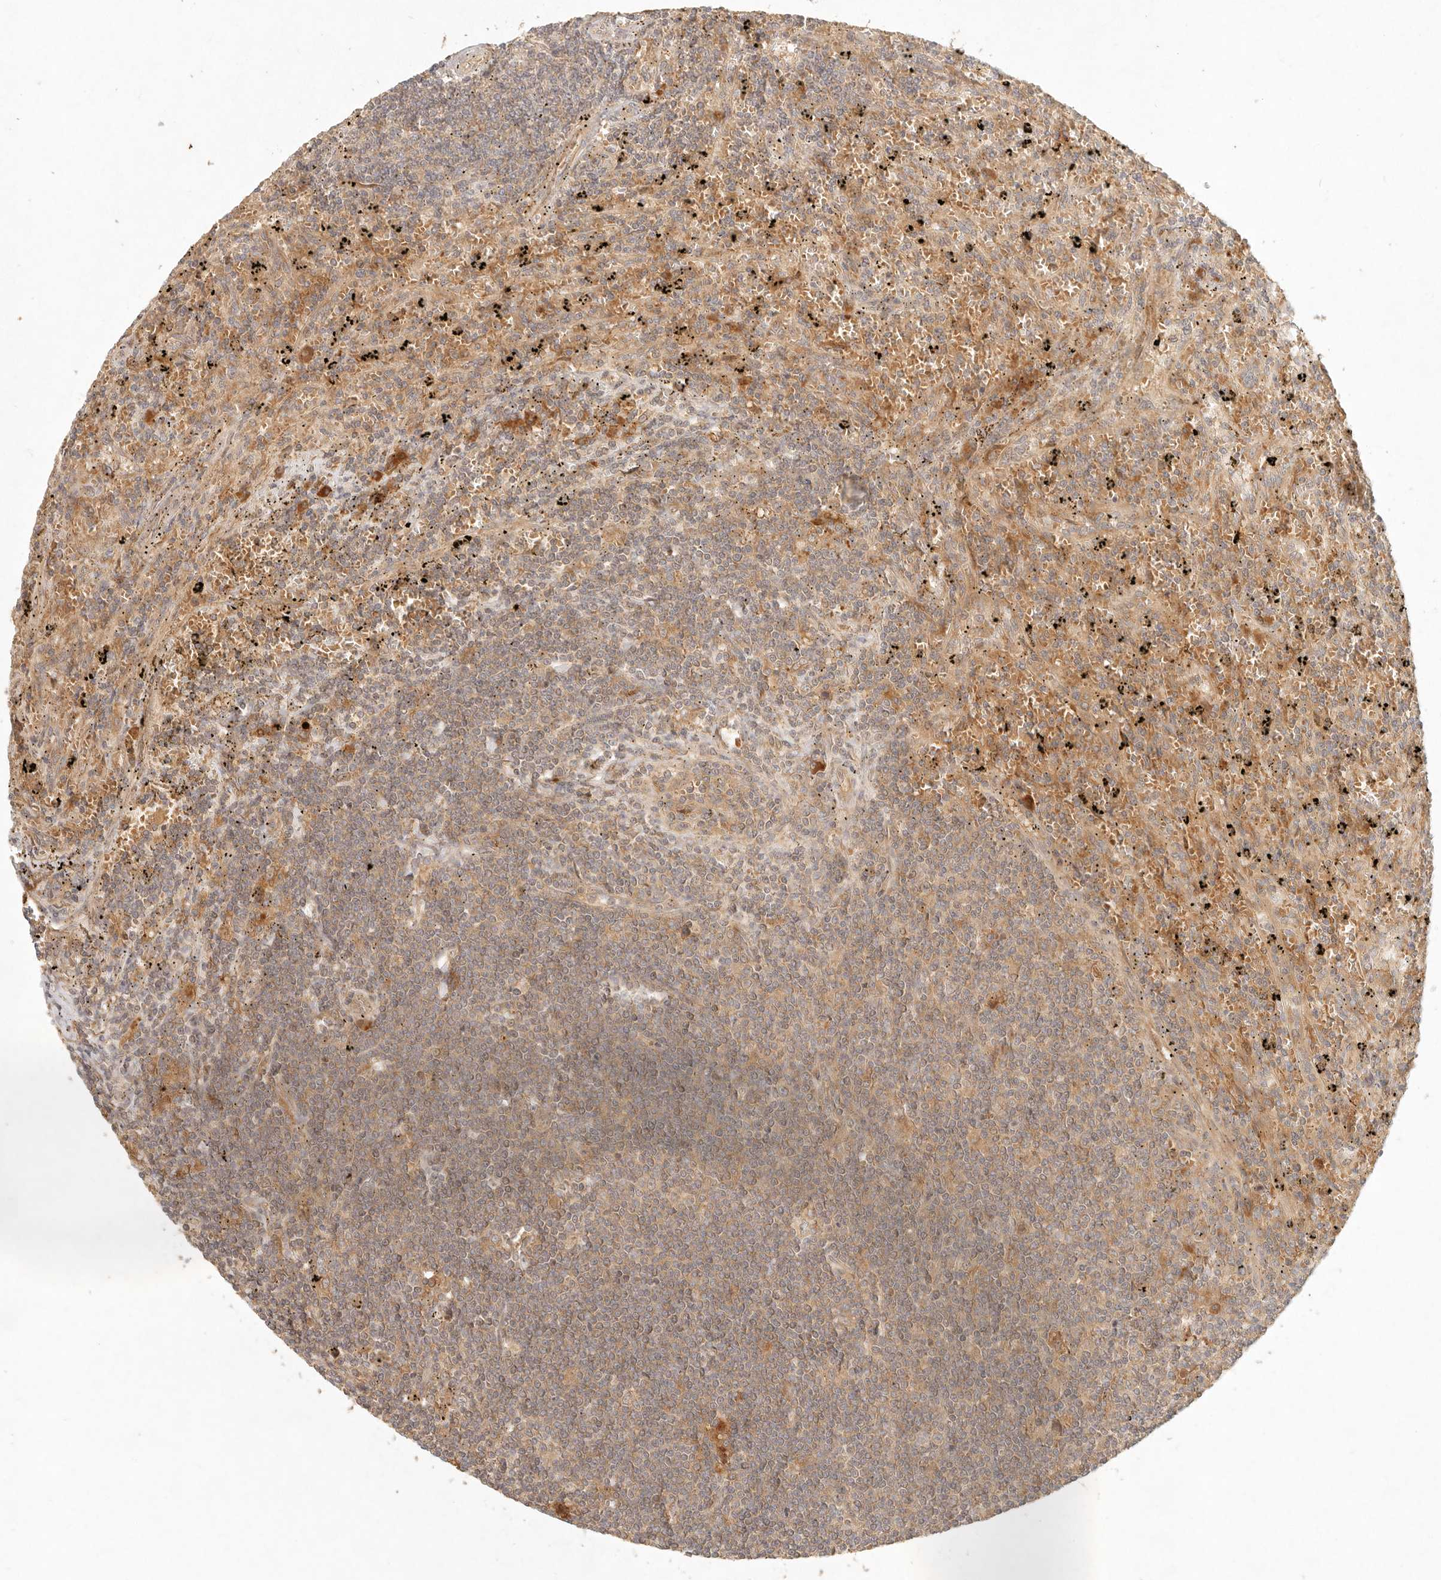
{"staining": {"intensity": "weak", "quantity": "25%-75%", "location": "cytoplasmic/membranous"}, "tissue": "lymphoma", "cell_type": "Tumor cells", "image_type": "cancer", "snomed": [{"axis": "morphology", "description": "Malignant lymphoma, non-Hodgkin's type, Low grade"}, {"axis": "topography", "description": "Spleen"}], "caption": "A low amount of weak cytoplasmic/membranous expression is appreciated in approximately 25%-75% of tumor cells in low-grade malignant lymphoma, non-Hodgkin's type tissue.", "gene": "ANKRD61", "patient": {"sex": "male", "age": 76}}